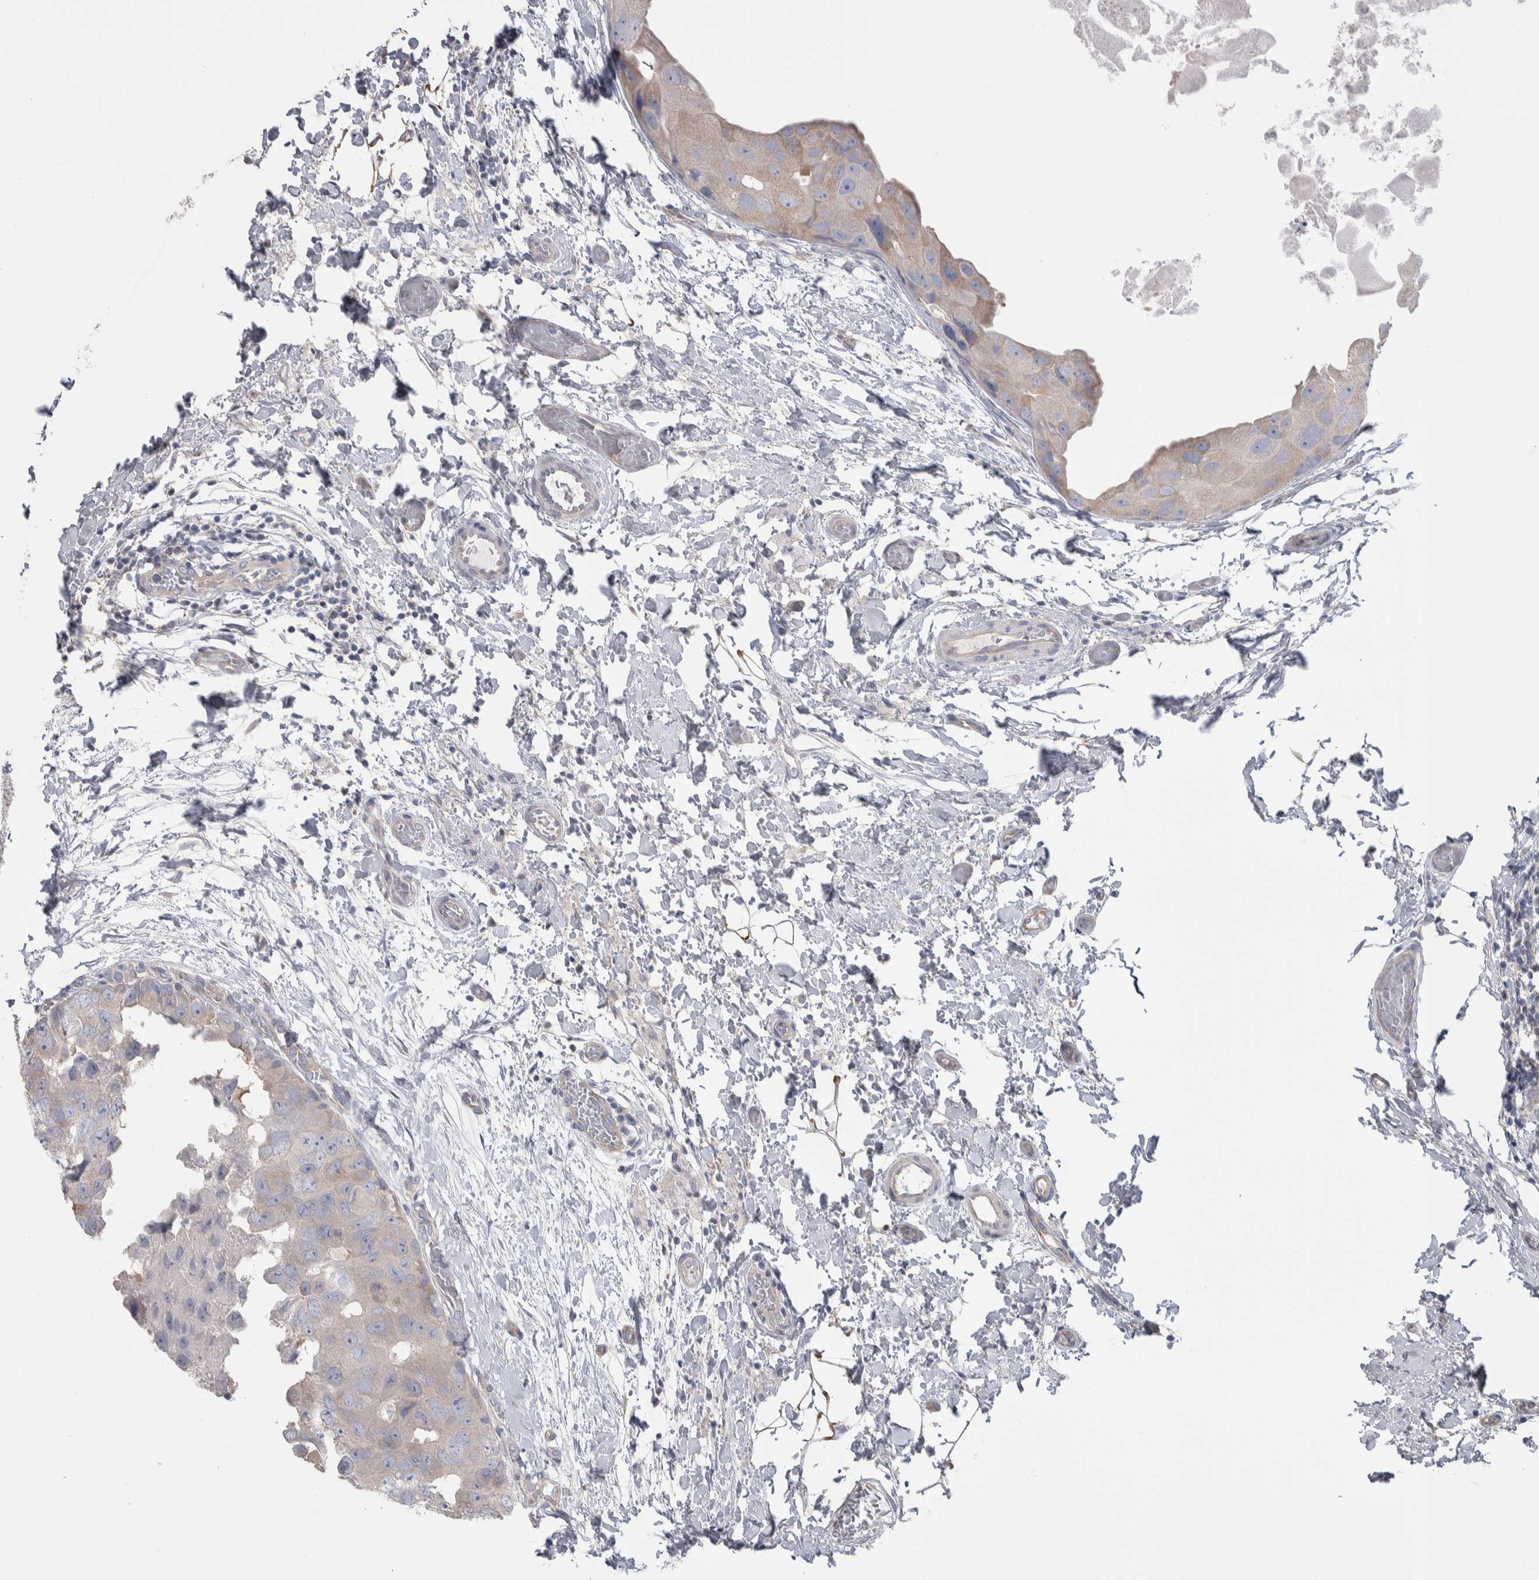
{"staining": {"intensity": "weak", "quantity": "<25%", "location": "cytoplasmic/membranous"}, "tissue": "breast cancer", "cell_type": "Tumor cells", "image_type": "cancer", "snomed": [{"axis": "morphology", "description": "Duct carcinoma"}, {"axis": "topography", "description": "Breast"}], "caption": "Image shows no protein positivity in tumor cells of breast cancer (infiltrating ductal carcinoma) tissue.", "gene": "GPHN", "patient": {"sex": "female", "age": 62}}